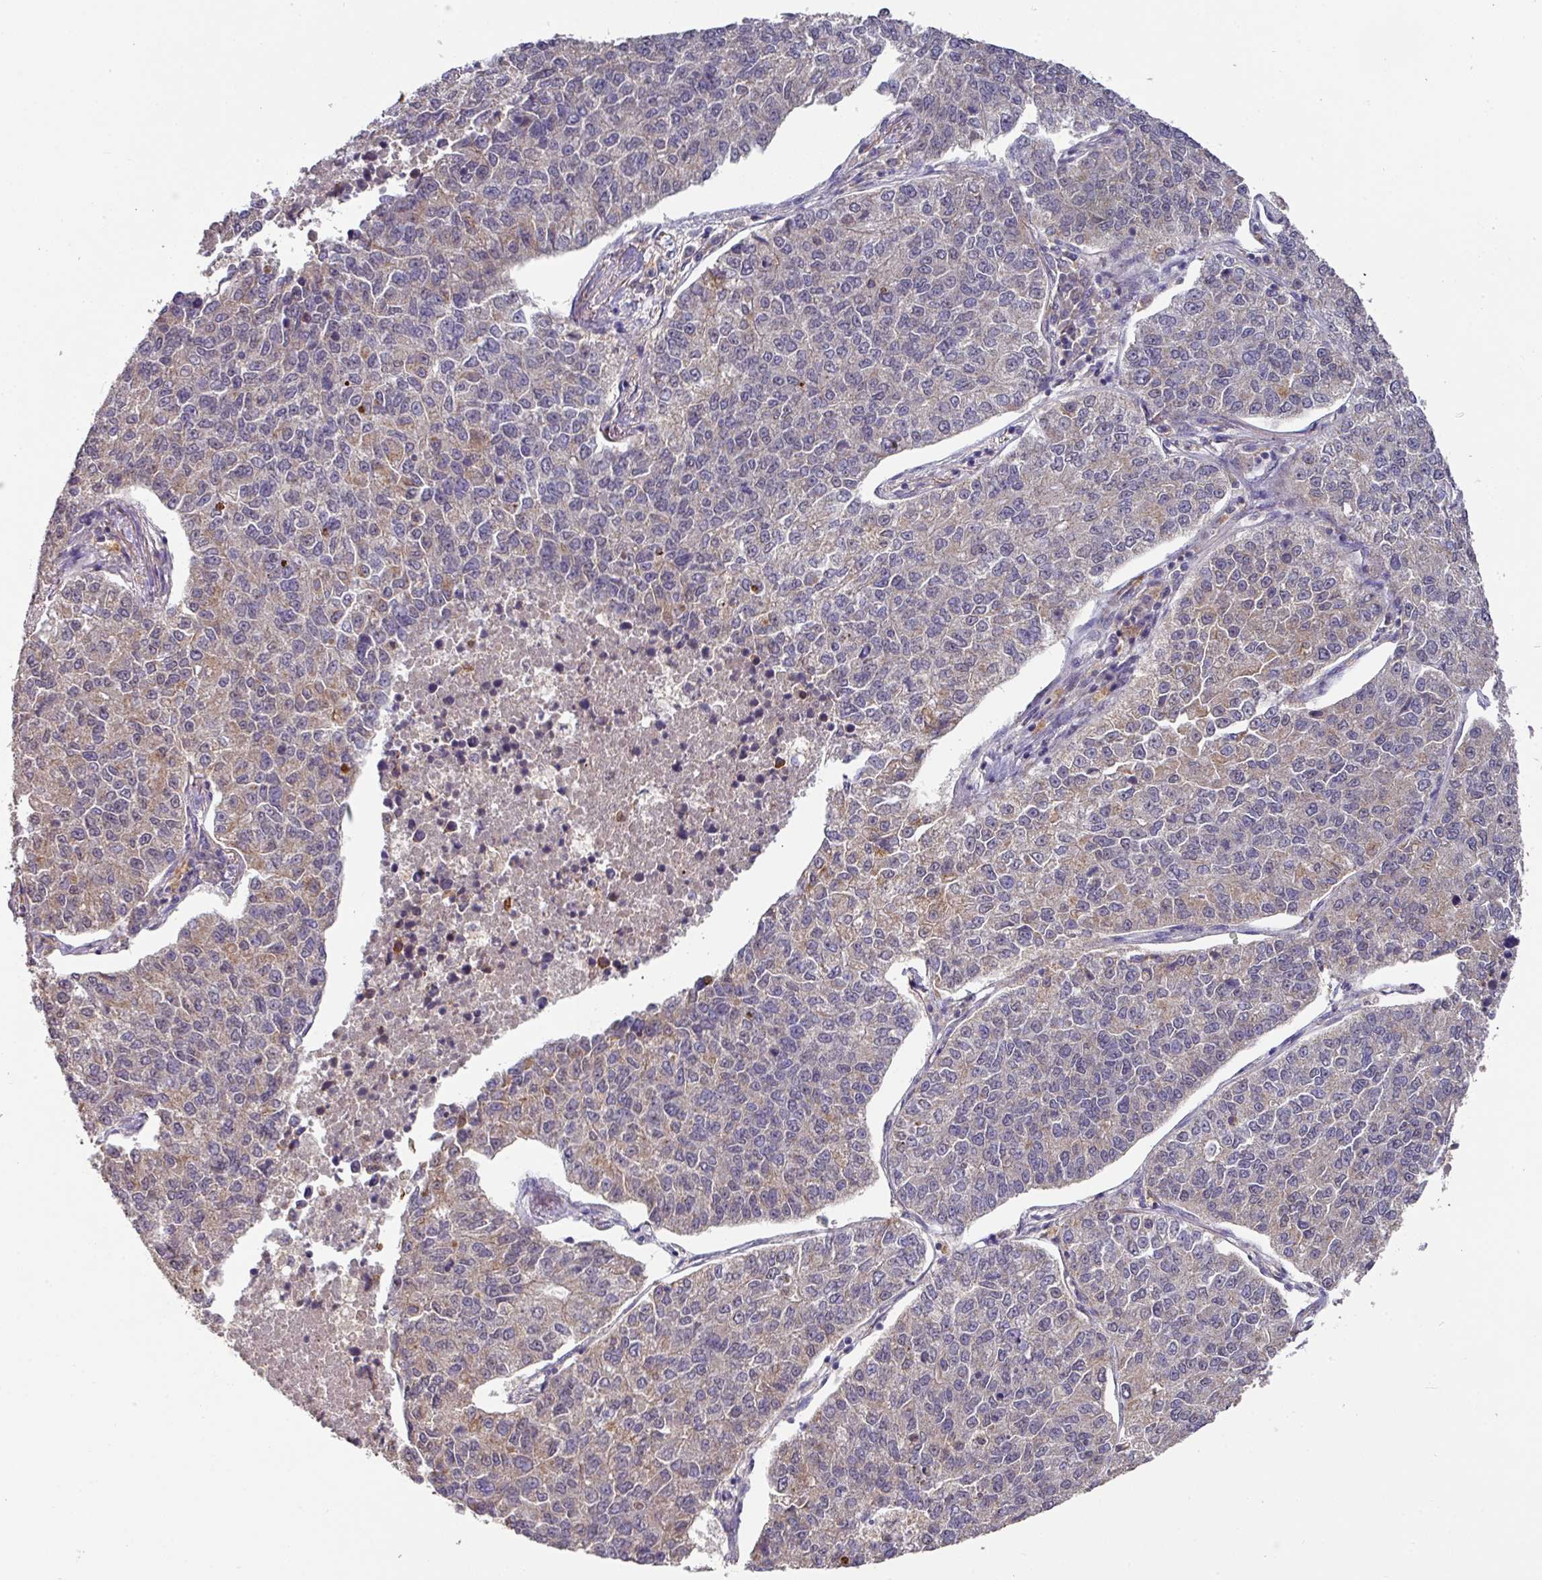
{"staining": {"intensity": "weak", "quantity": "<25%", "location": "cytoplasmic/membranous"}, "tissue": "lung cancer", "cell_type": "Tumor cells", "image_type": "cancer", "snomed": [{"axis": "morphology", "description": "Adenocarcinoma, NOS"}, {"axis": "topography", "description": "Lung"}], "caption": "IHC image of neoplastic tissue: human lung cancer (adenocarcinoma) stained with DAB (3,3'-diaminobenzidine) demonstrates no significant protein staining in tumor cells.", "gene": "EXTL3", "patient": {"sex": "male", "age": 49}}